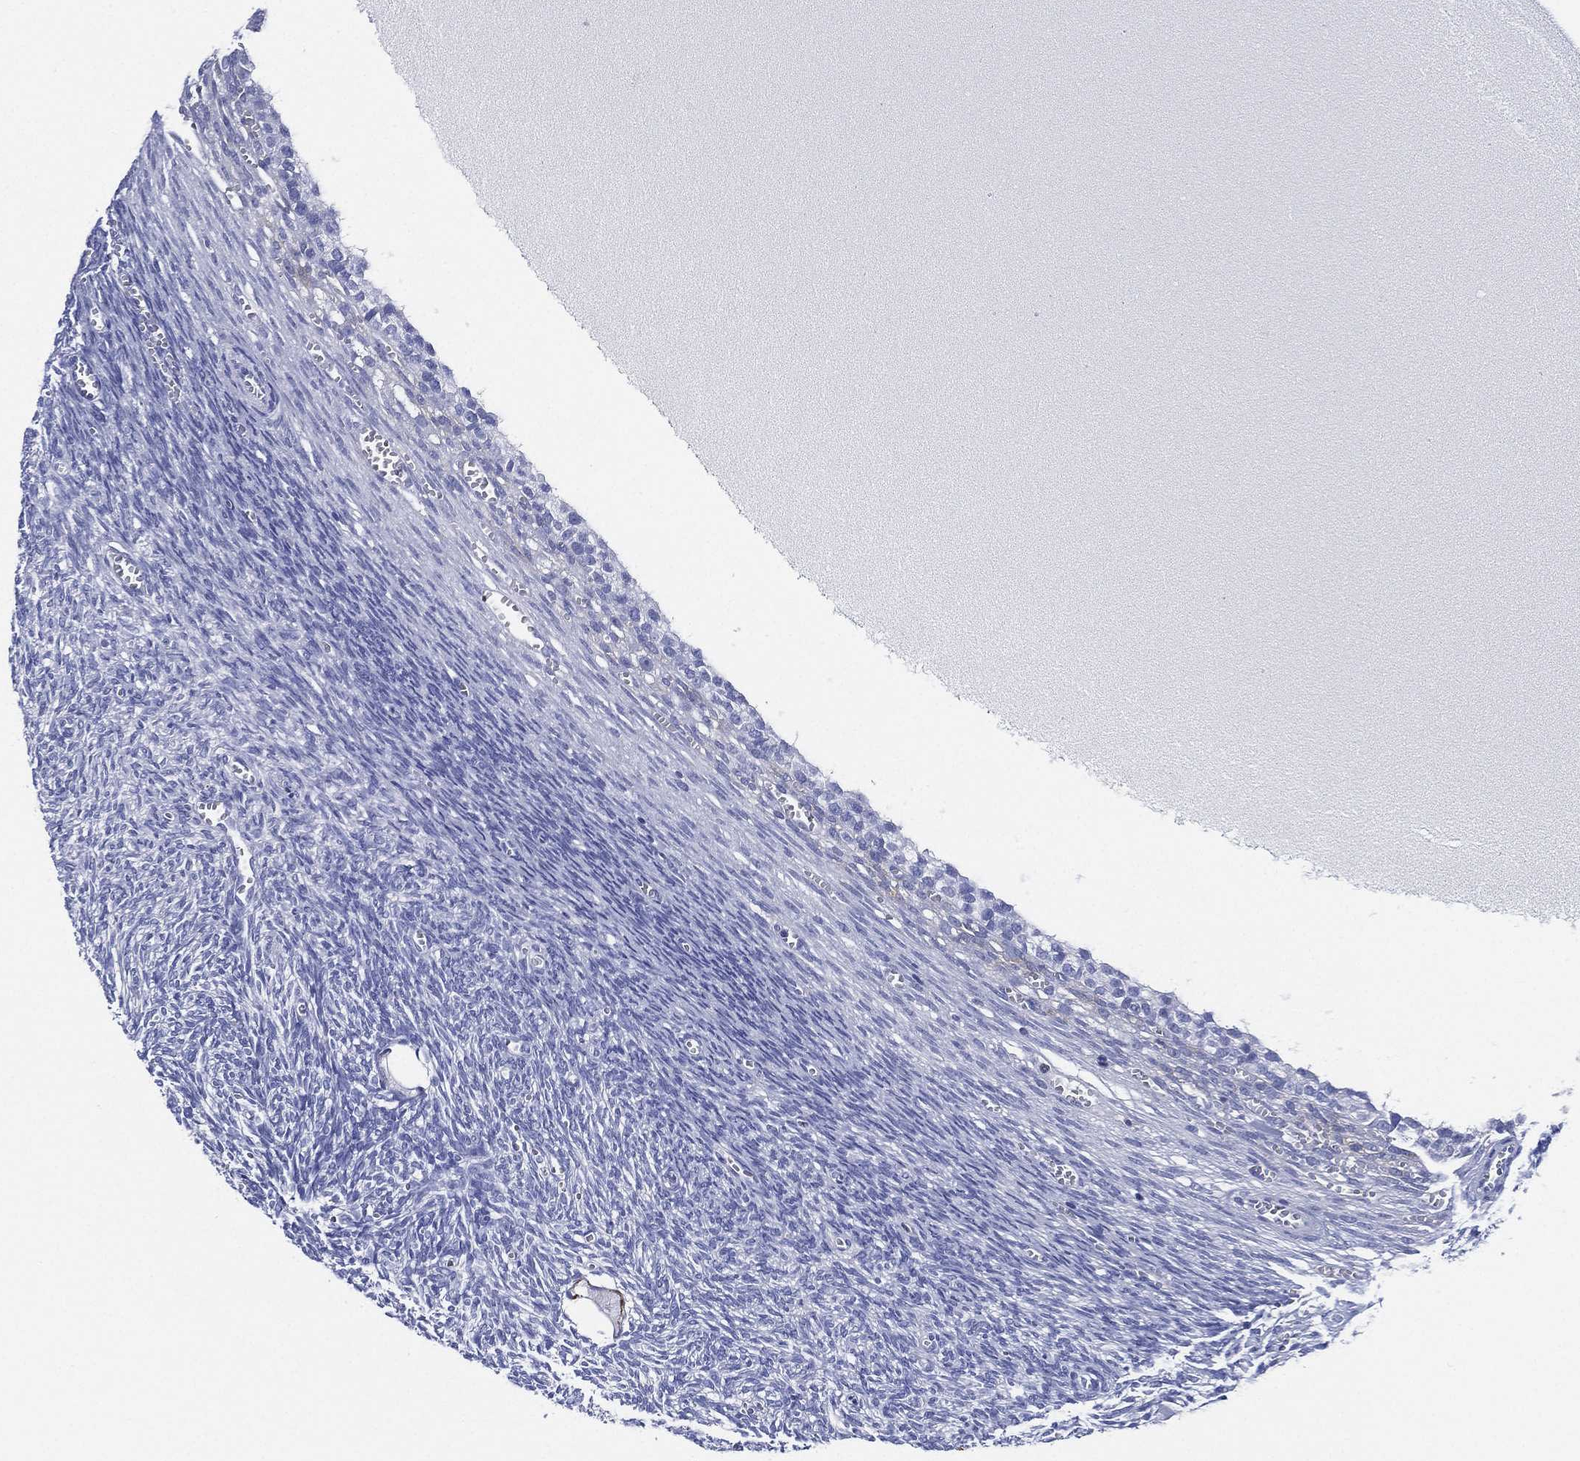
{"staining": {"intensity": "negative", "quantity": "none", "location": "none"}, "tissue": "ovary", "cell_type": "Follicle cells", "image_type": "normal", "snomed": [{"axis": "morphology", "description": "Normal tissue, NOS"}, {"axis": "topography", "description": "Ovary"}], "caption": "DAB immunohistochemical staining of normal human ovary exhibits no significant staining in follicle cells. The staining was performed using DAB (3,3'-diaminobenzidine) to visualize the protein expression in brown, while the nuclei were stained in blue with hematoxylin (Magnification: 20x).", "gene": "NEDD9", "patient": {"sex": "female", "age": 43}}